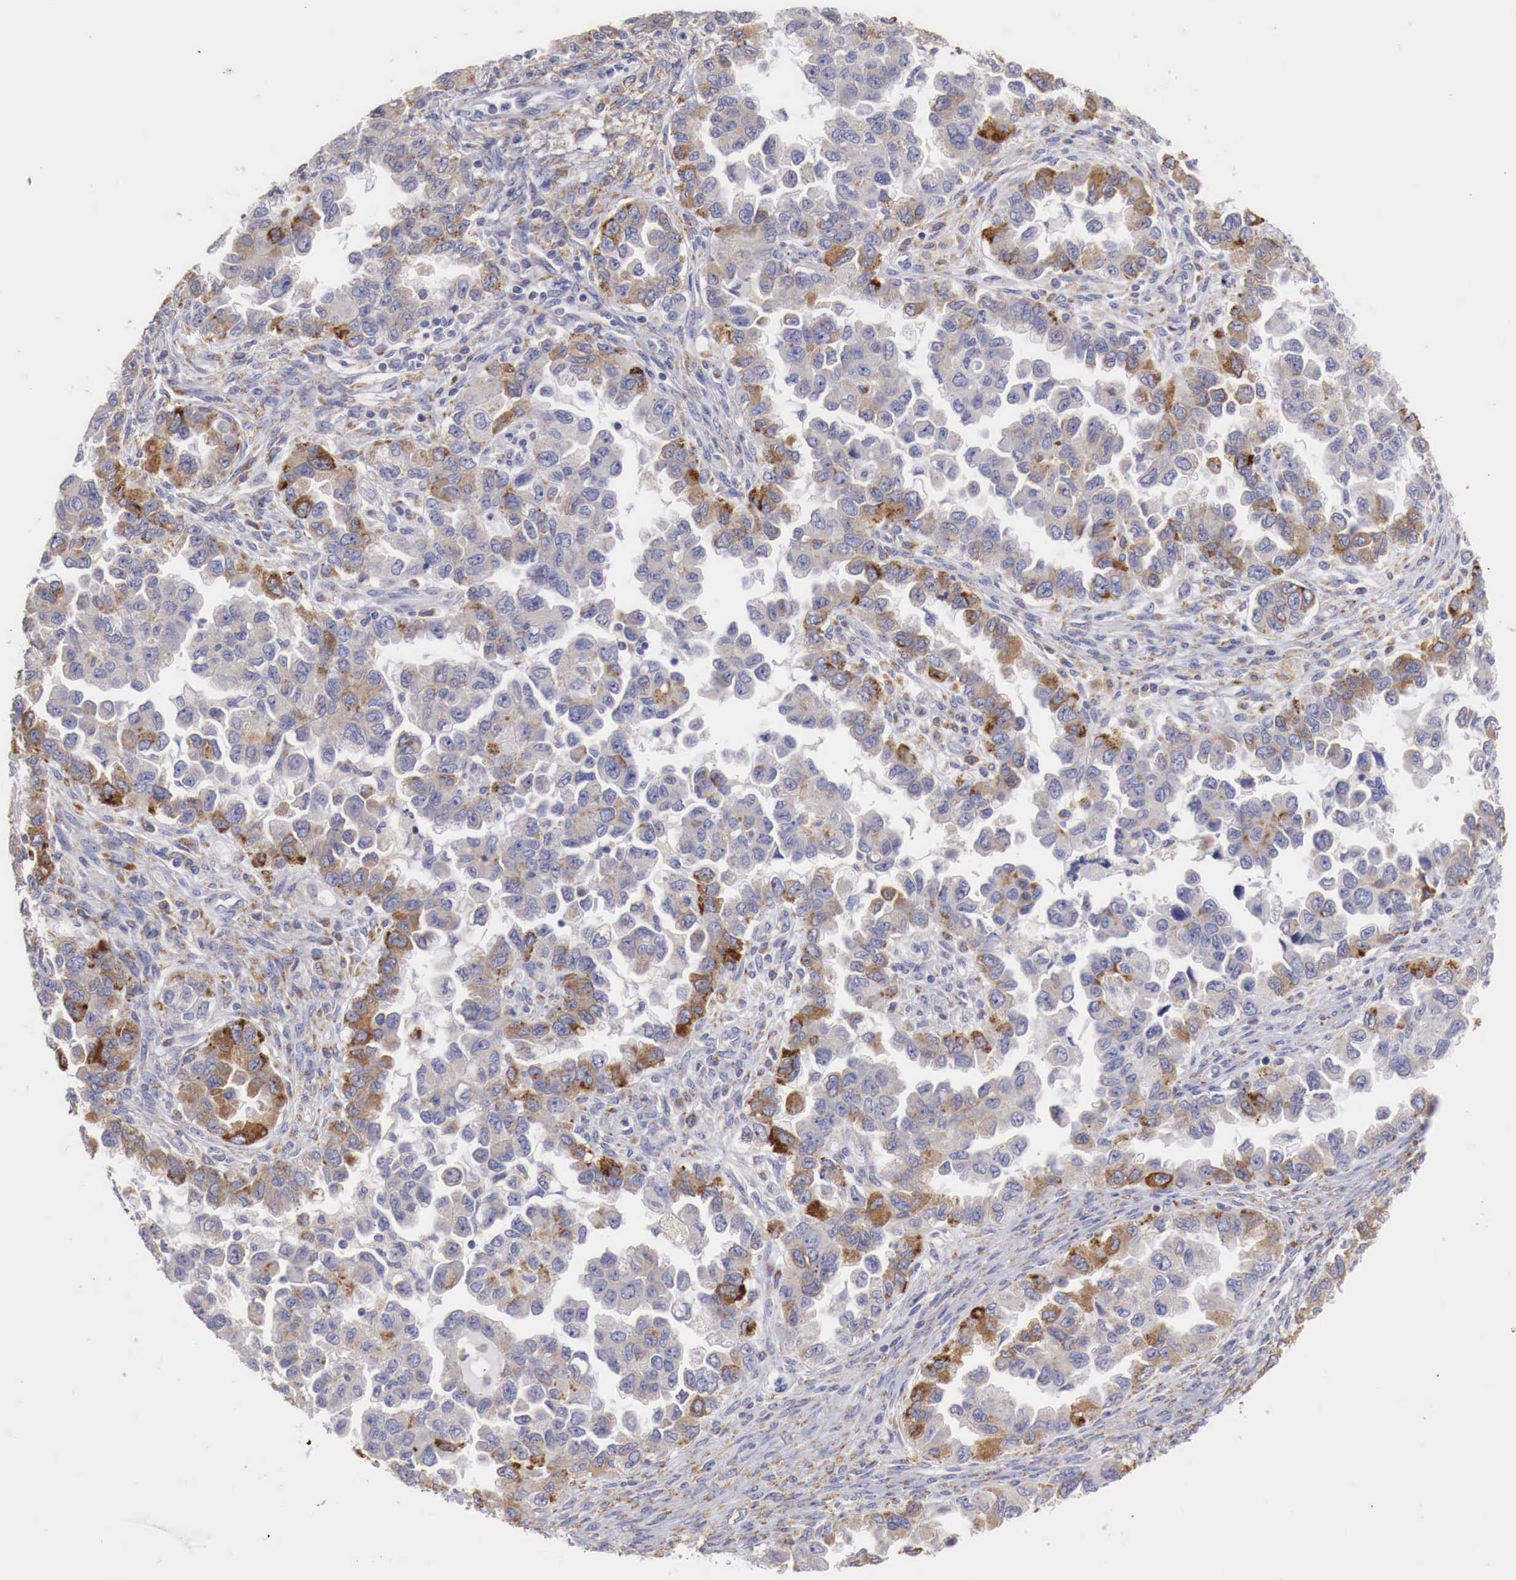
{"staining": {"intensity": "moderate", "quantity": "25%-75%", "location": "cytoplasmic/membranous"}, "tissue": "ovarian cancer", "cell_type": "Tumor cells", "image_type": "cancer", "snomed": [{"axis": "morphology", "description": "Cystadenocarcinoma, serous, NOS"}, {"axis": "topography", "description": "Ovary"}], "caption": "Tumor cells exhibit medium levels of moderate cytoplasmic/membranous expression in about 25%-75% of cells in human serous cystadenocarcinoma (ovarian). The protein is shown in brown color, while the nuclei are stained blue.", "gene": "NSDHL", "patient": {"sex": "female", "age": 84}}